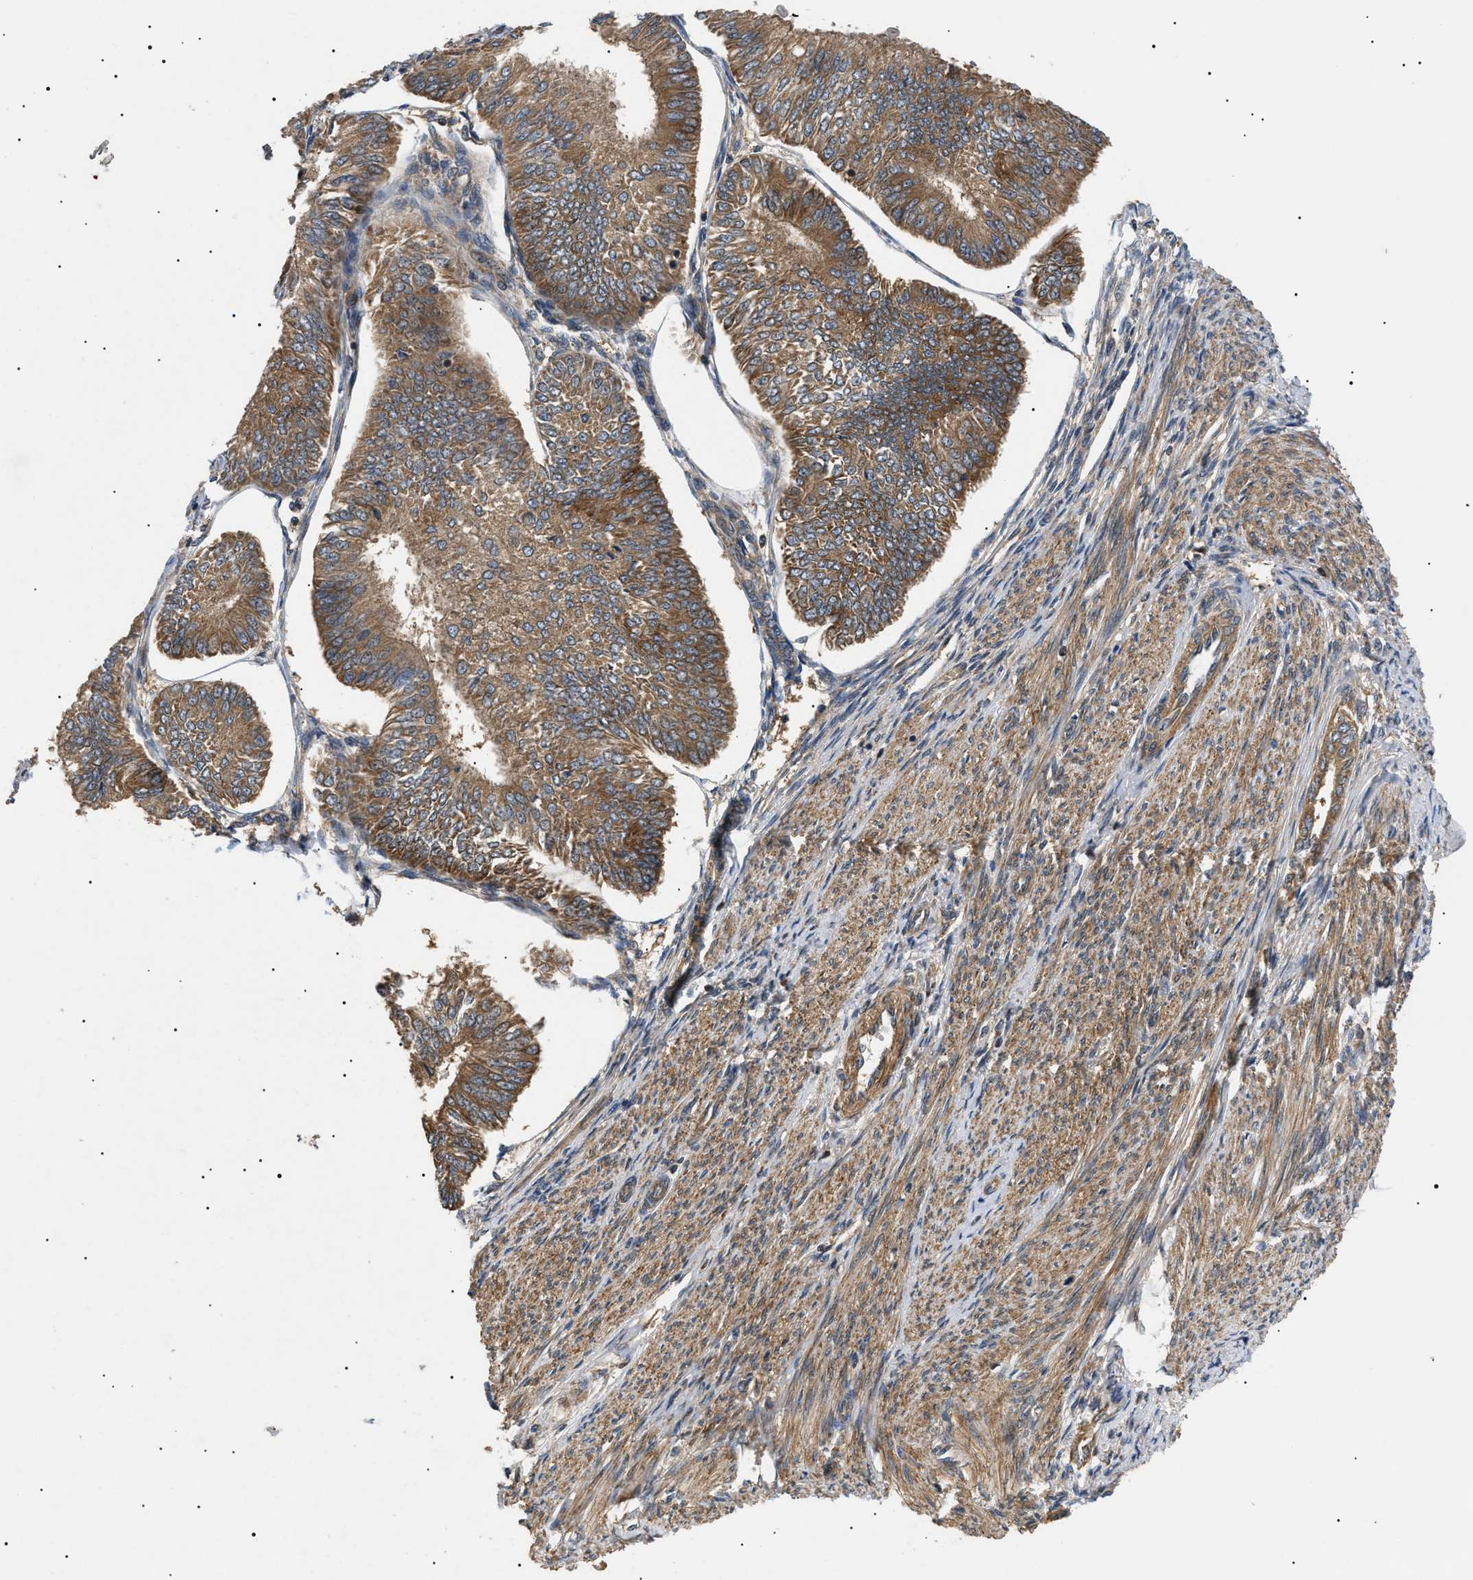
{"staining": {"intensity": "strong", "quantity": ">75%", "location": "cytoplasmic/membranous"}, "tissue": "endometrial cancer", "cell_type": "Tumor cells", "image_type": "cancer", "snomed": [{"axis": "morphology", "description": "Adenocarcinoma, NOS"}, {"axis": "topography", "description": "Endometrium"}], "caption": "Protein staining of endometrial cancer (adenocarcinoma) tissue displays strong cytoplasmic/membranous expression in approximately >75% of tumor cells.", "gene": "PPM1B", "patient": {"sex": "female", "age": 58}}